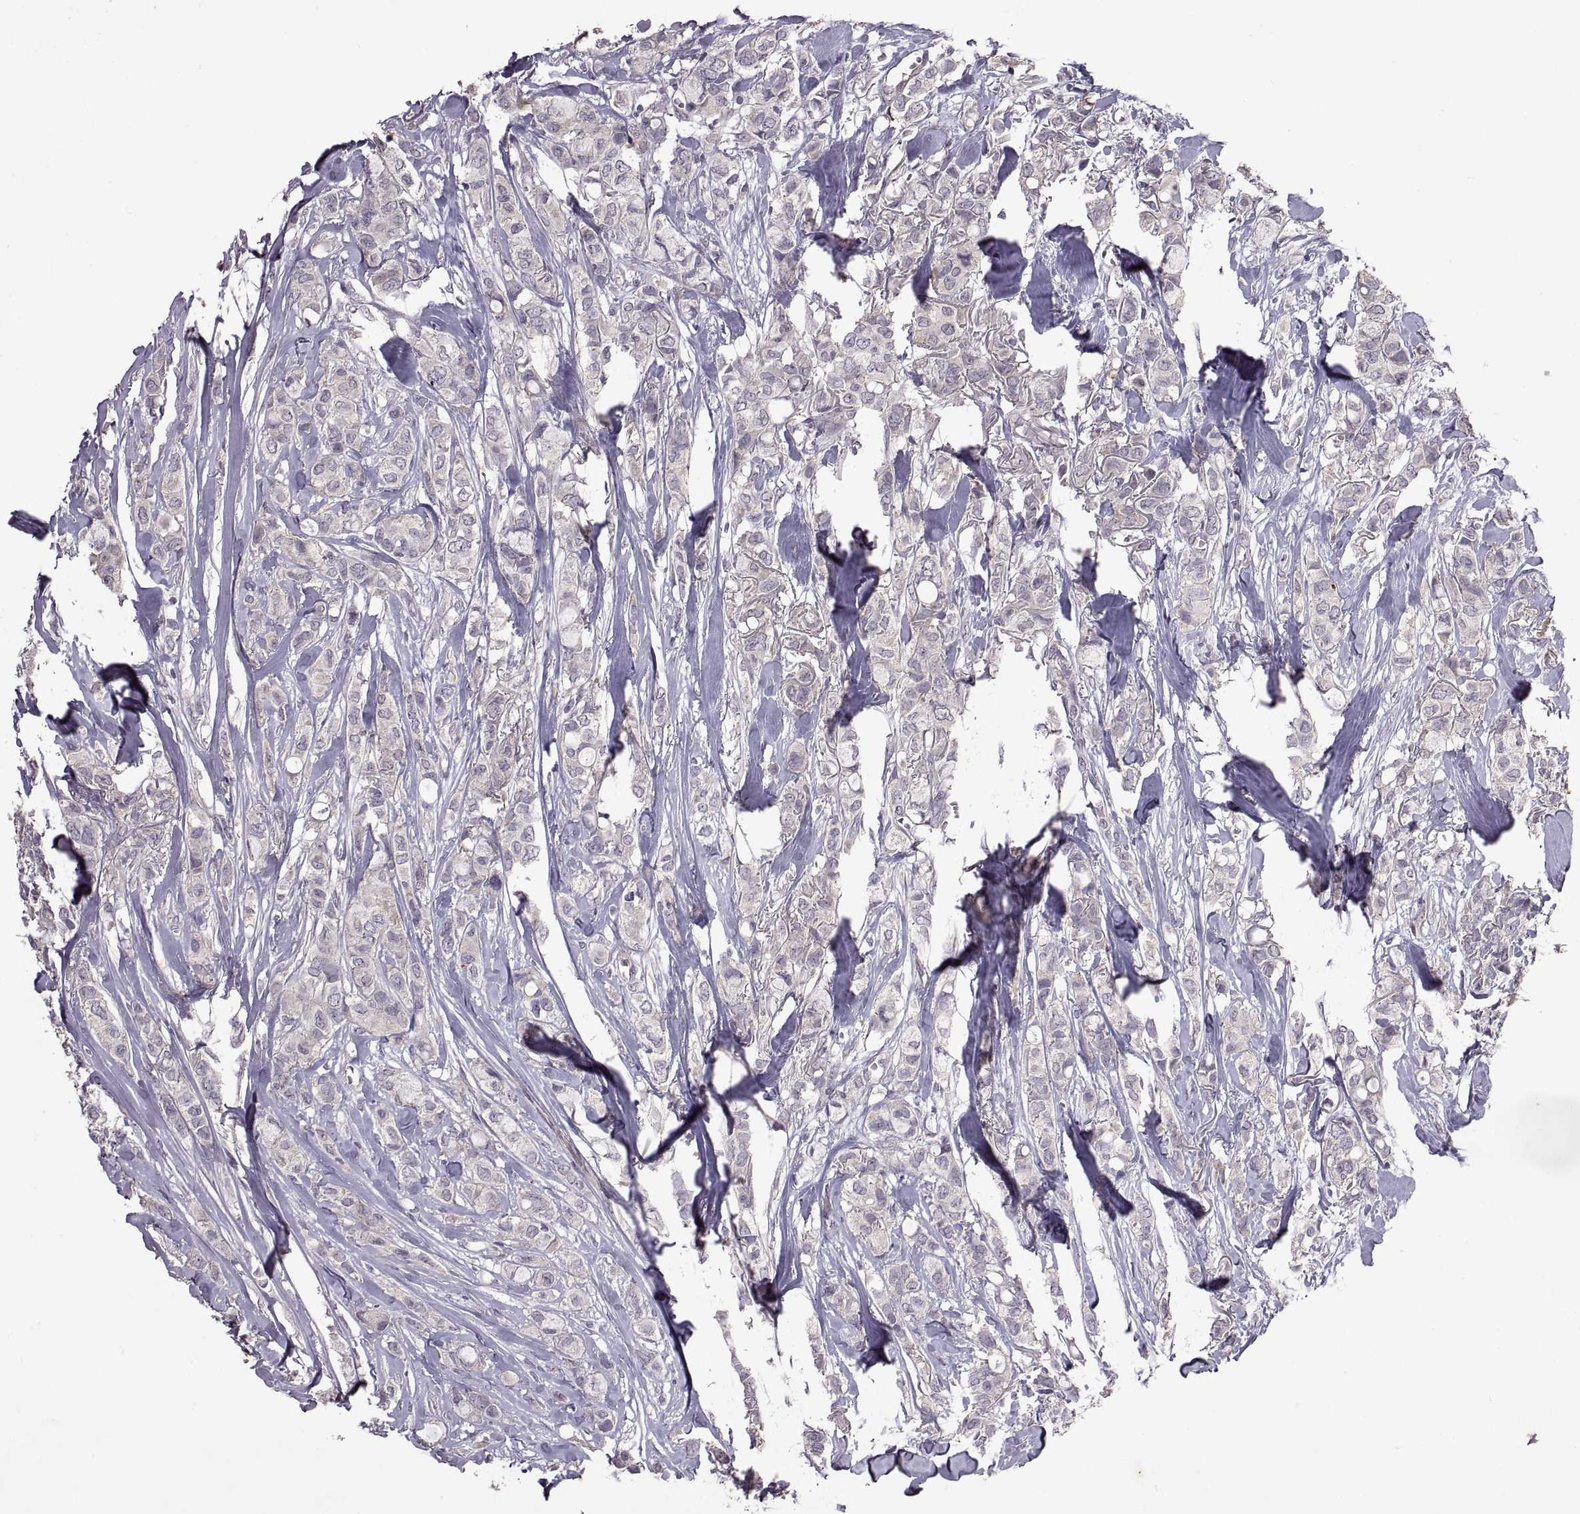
{"staining": {"intensity": "negative", "quantity": "none", "location": "none"}, "tissue": "breast cancer", "cell_type": "Tumor cells", "image_type": "cancer", "snomed": [{"axis": "morphology", "description": "Duct carcinoma"}, {"axis": "topography", "description": "Breast"}], "caption": "Protein analysis of breast infiltrating ductal carcinoma displays no significant positivity in tumor cells.", "gene": "DEFB136", "patient": {"sex": "female", "age": 85}}